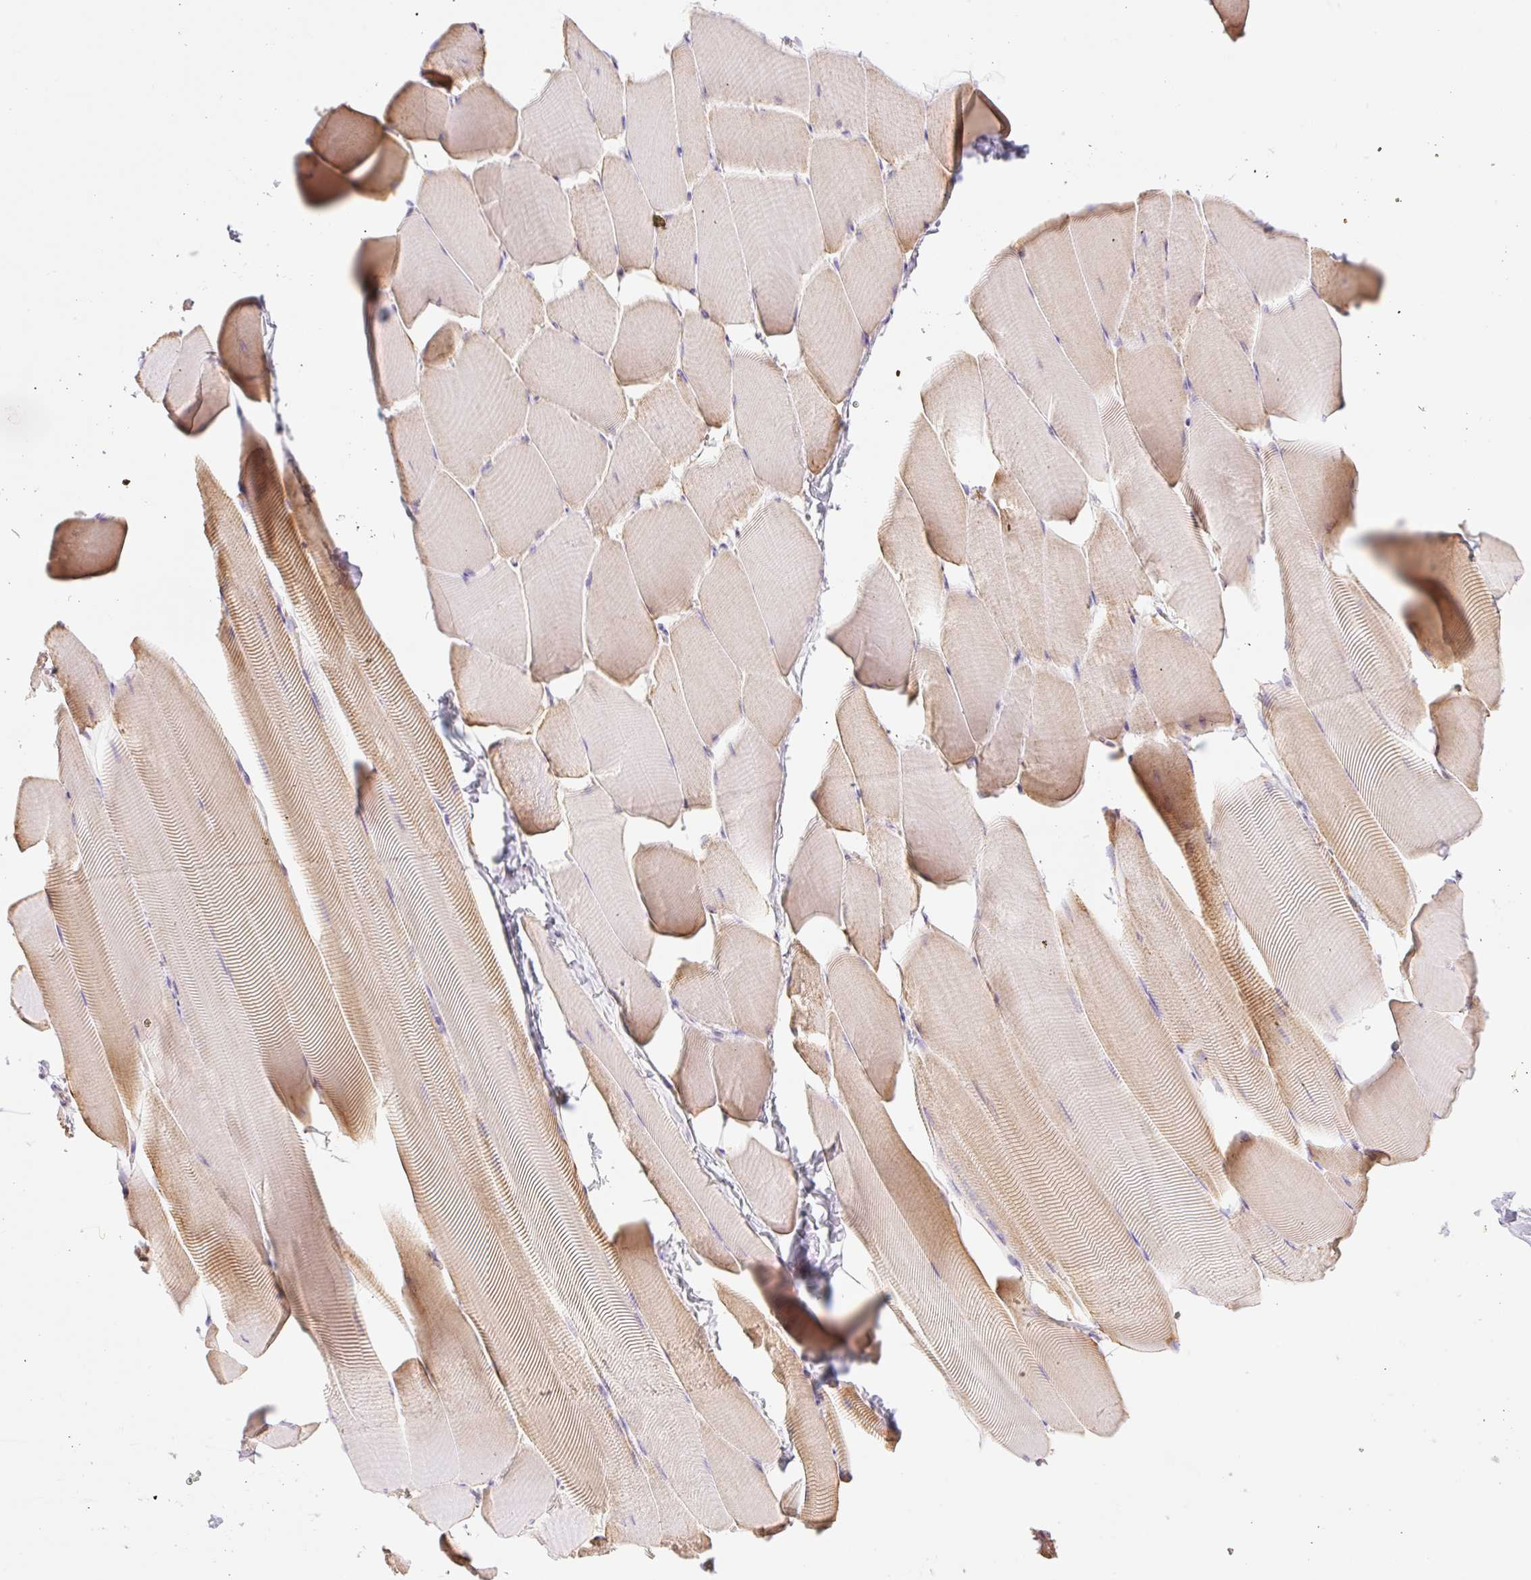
{"staining": {"intensity": "moderate", "quantity": "<25%", "location": "cytoplasmic/membranous"}, "tissue": "skeletal muscle", "cell_type": "Myocytes", "image_type": "normal", "snomed": [{"axis": "morphology", "description": "Normal tissue, NOS"}, {"axis": "topography", "description": "Skeletal muscle"}], "caption": "Immunohistochemical staining of benign skeletal muscle demonstrates <25% levels of moderate cytoplasmic/membranous protein positivity in approximately <25% of myocytes.", "gene": "GOSR2", "patient": {"sex": "male", "age": 25}}